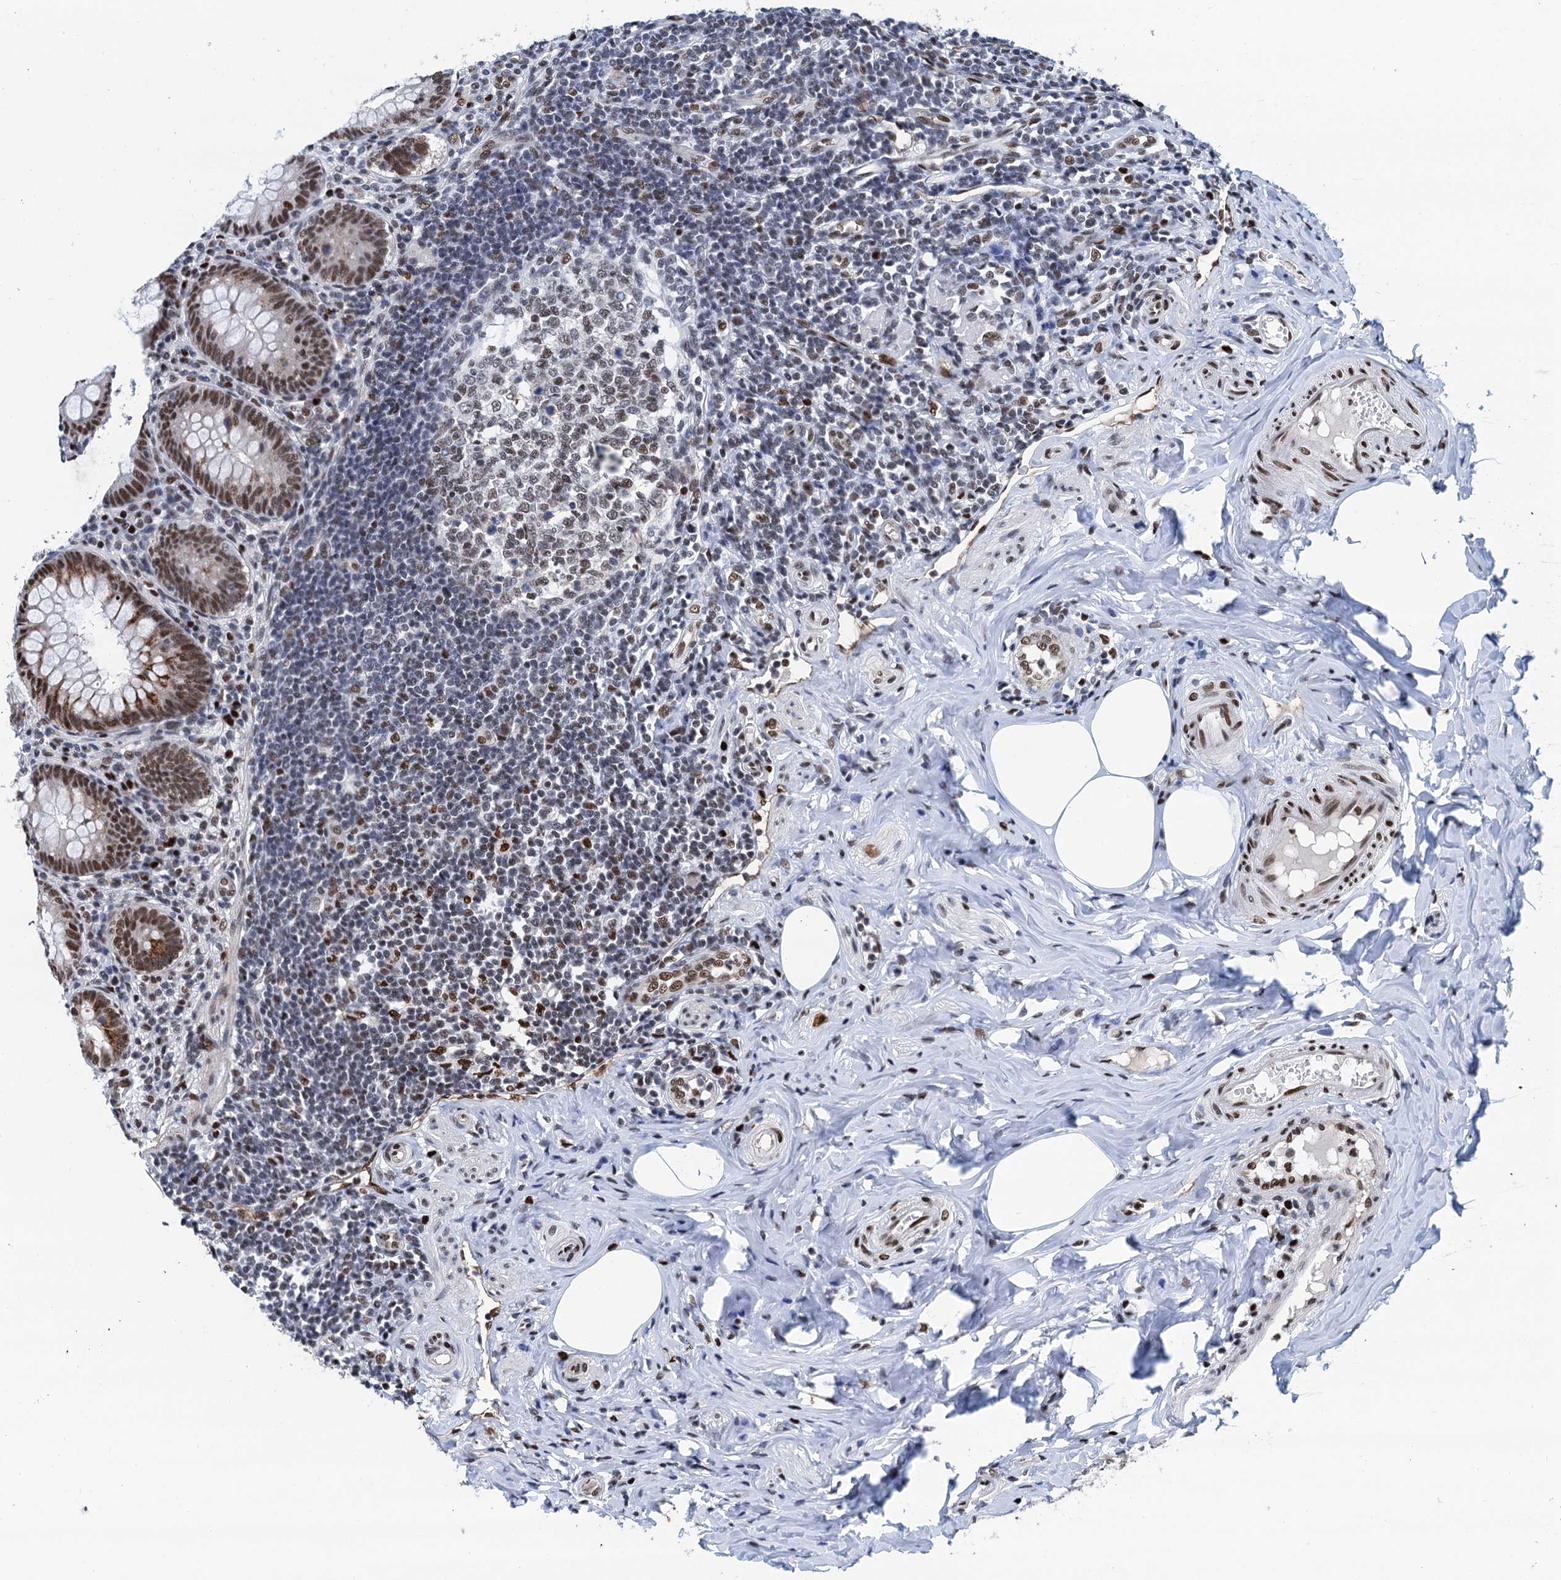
{"staining": {"intensity": "strong", "quantity": "25%-75%", "location": "cytoplasmic/membranous,nuclear"}, "tissue": "appendix", "cell_type": "Glandular cells", "image_type": "normal", "snomed": [{"axis": "morphology", "description": "Normal tissue, NOS"}, {"axis": "topography", "description": "Appendix"}], "caption": "This micrograph shows IHC staining of unremarkable human appendix, with high strong cytoplasmic/membranous,nuclear expression in about 25%-75% of glandular cells.", "gene": "PPP4R1", "patient": {"sex": "female", "age": 33}}